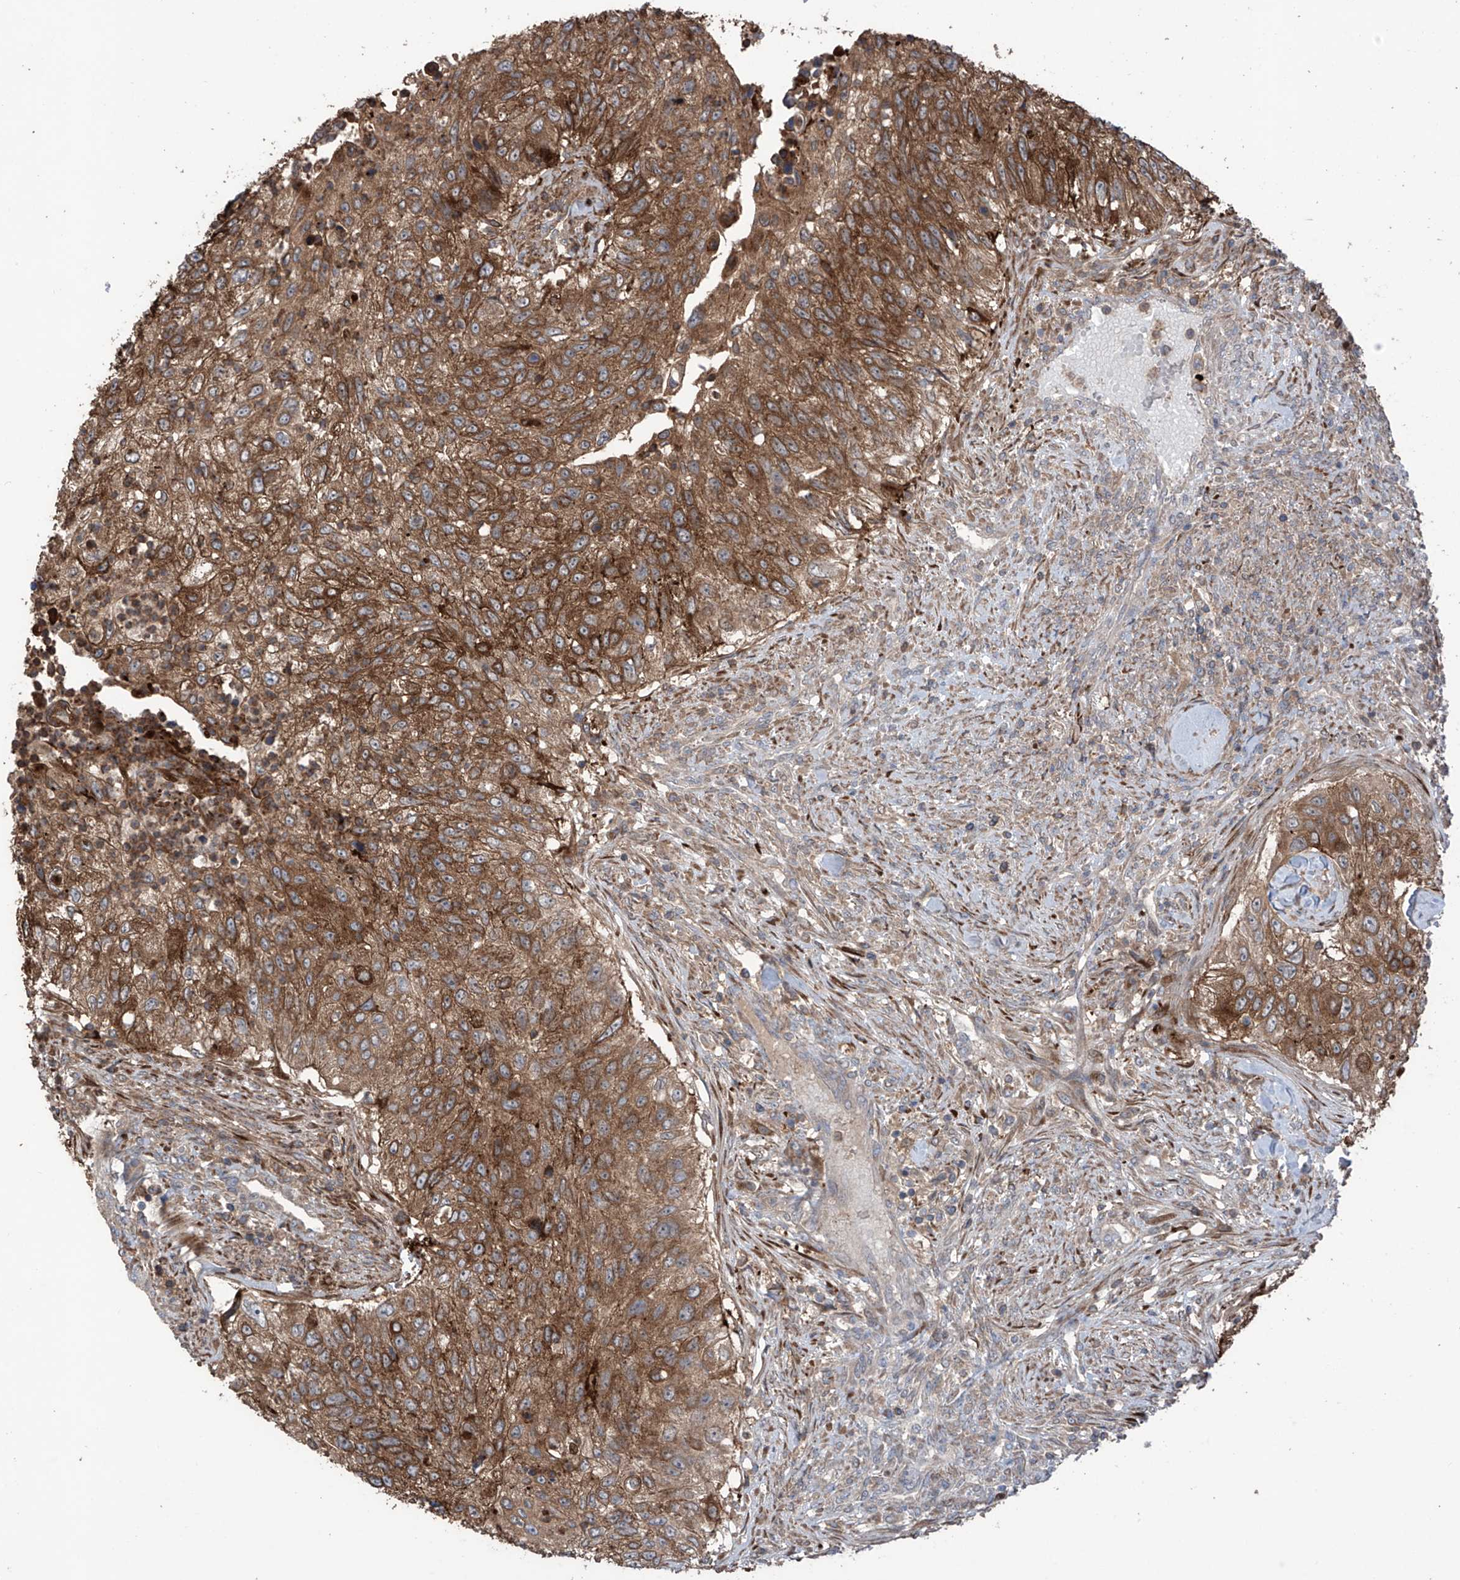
{"staining": {"intensity": "moderate", "quantity": ">75%", "location": "cytoplasmic/membranous"}, "tissue": "urothelial cancer", "cell_type": "Tumor cells", "image_type": "cancer", "snomed": [{"axis": "morphology", "description": "Urothelial carcinoma, High grade"}, {"axis": "topography", "description": "Urinary bladder"}], "caption": "DAB immunohistochemical staining of human urothelial cancer reveals moderate cytoplasmic/membranous protein staining in approximately >75% of tumor cells.", "gene": "SAMD3", "patient": {"sex": "female", "age": 60}}